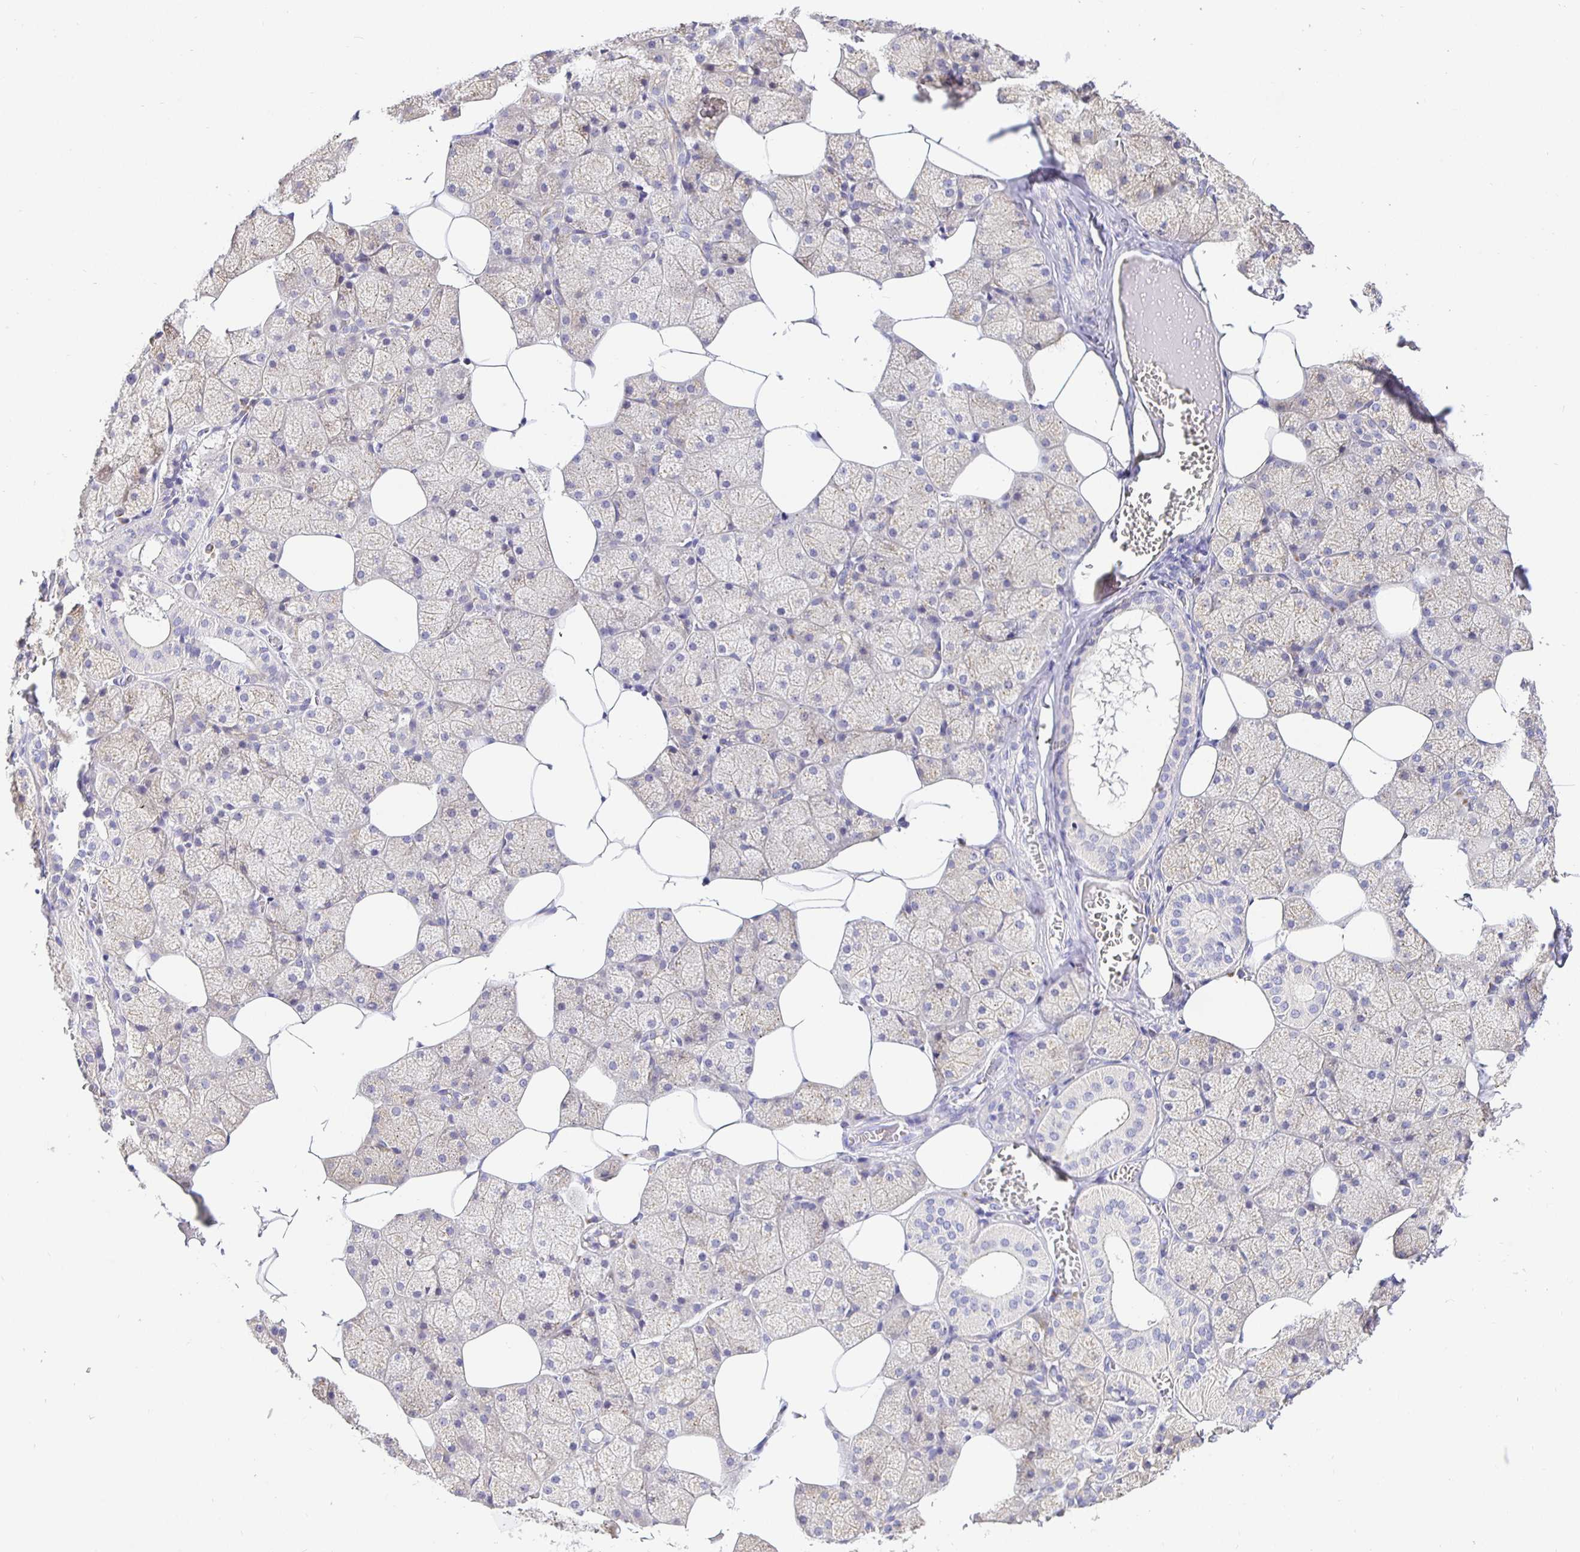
{"staining": {"intensity": "moderate", "quantity": "25%-75%", "location": "cytoplasmic/membranous"}, "tissue": "salivary gland", "cell_type": "Glandular cells", "image_type": "normal", "snomed": [{"axis": "morphology", "description": "Normal tissue, NOS"}, {"axis": "topography", "description": "Salivary gland"}, {"axis": "topography", "description": "Peripheral nerve tissue"}], "caption": "Immunohistochemistry (DAB (3,3'-diaminobenzidine)) staining of unremarkable human salivary gland shows moderate cytoplasmic/membranous protein expression in about 25%-75% of glandular cells.", "gene": "OPALIN", "patient": {"sex": "male", "age": 38}}